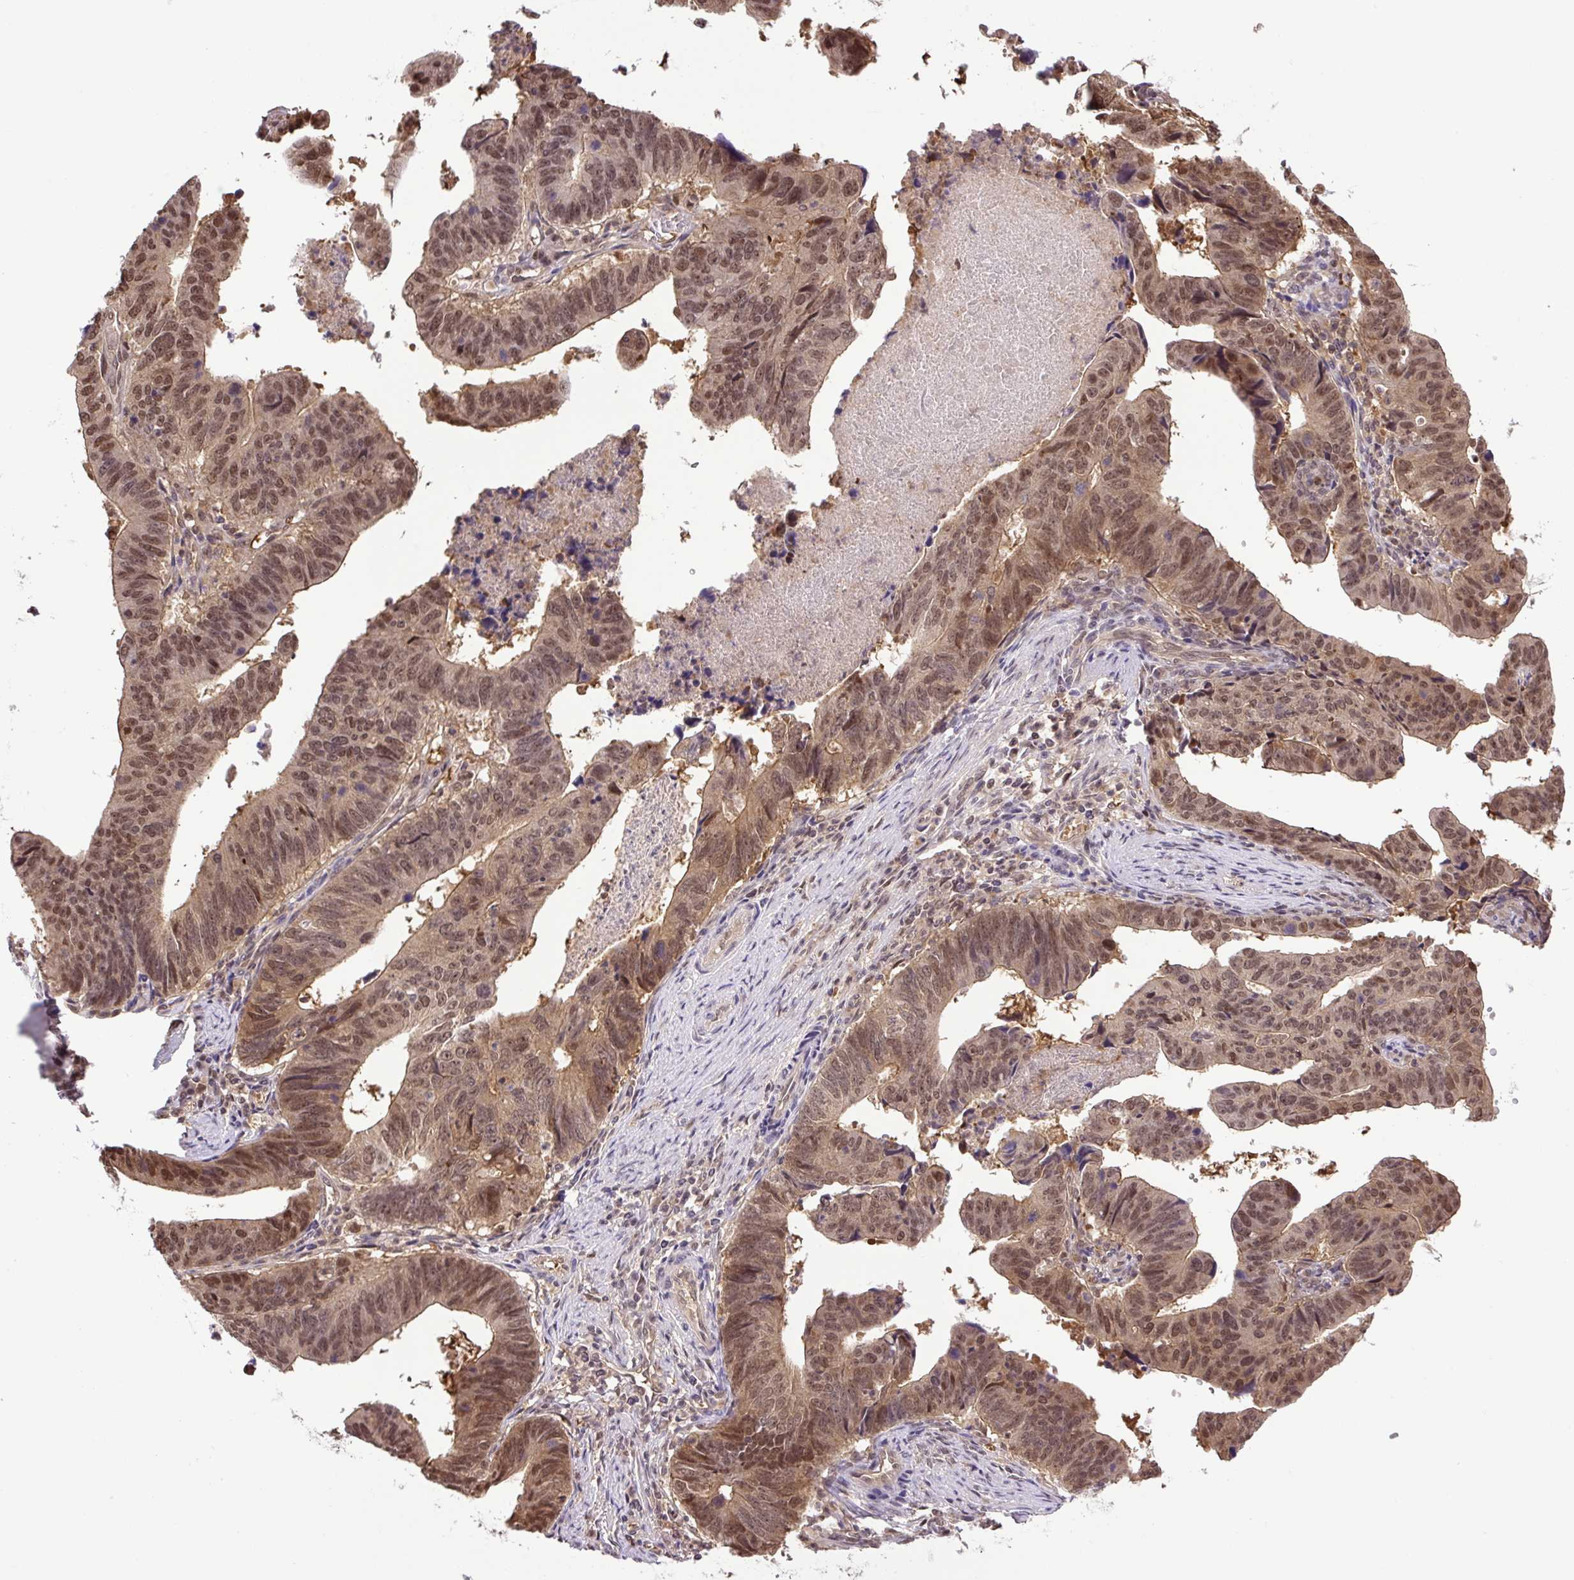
{"staining": {"intensity": "moderate", "quantity": ">75%", "location": "cytoplasmic/membranous,nuclear"}, "tissue": "stomach cancer", "cell_type": "Tumor cells", "image_type": "cancer", "snomed": [{"axis": "morphology", "description": "Adenocarcinoma, NOS"}, {"axis": "topography", "description": "Stomach"}], "caption": "Protein staining of stomach cancer (adenocarcinoma) tissue demonstrates moderate cytoplasmic/membranous and nuclear staining in approximately >75% of tumor cells. The staining was performed using DAB (3,3'-diaminobenzidine) to visualize the protein expression in brown, while the nuclei were stained in blue with hematoxylin (Magnification: 20x).", "gene": "SGTA", "patient": {"sex": "male", "age": 59}}